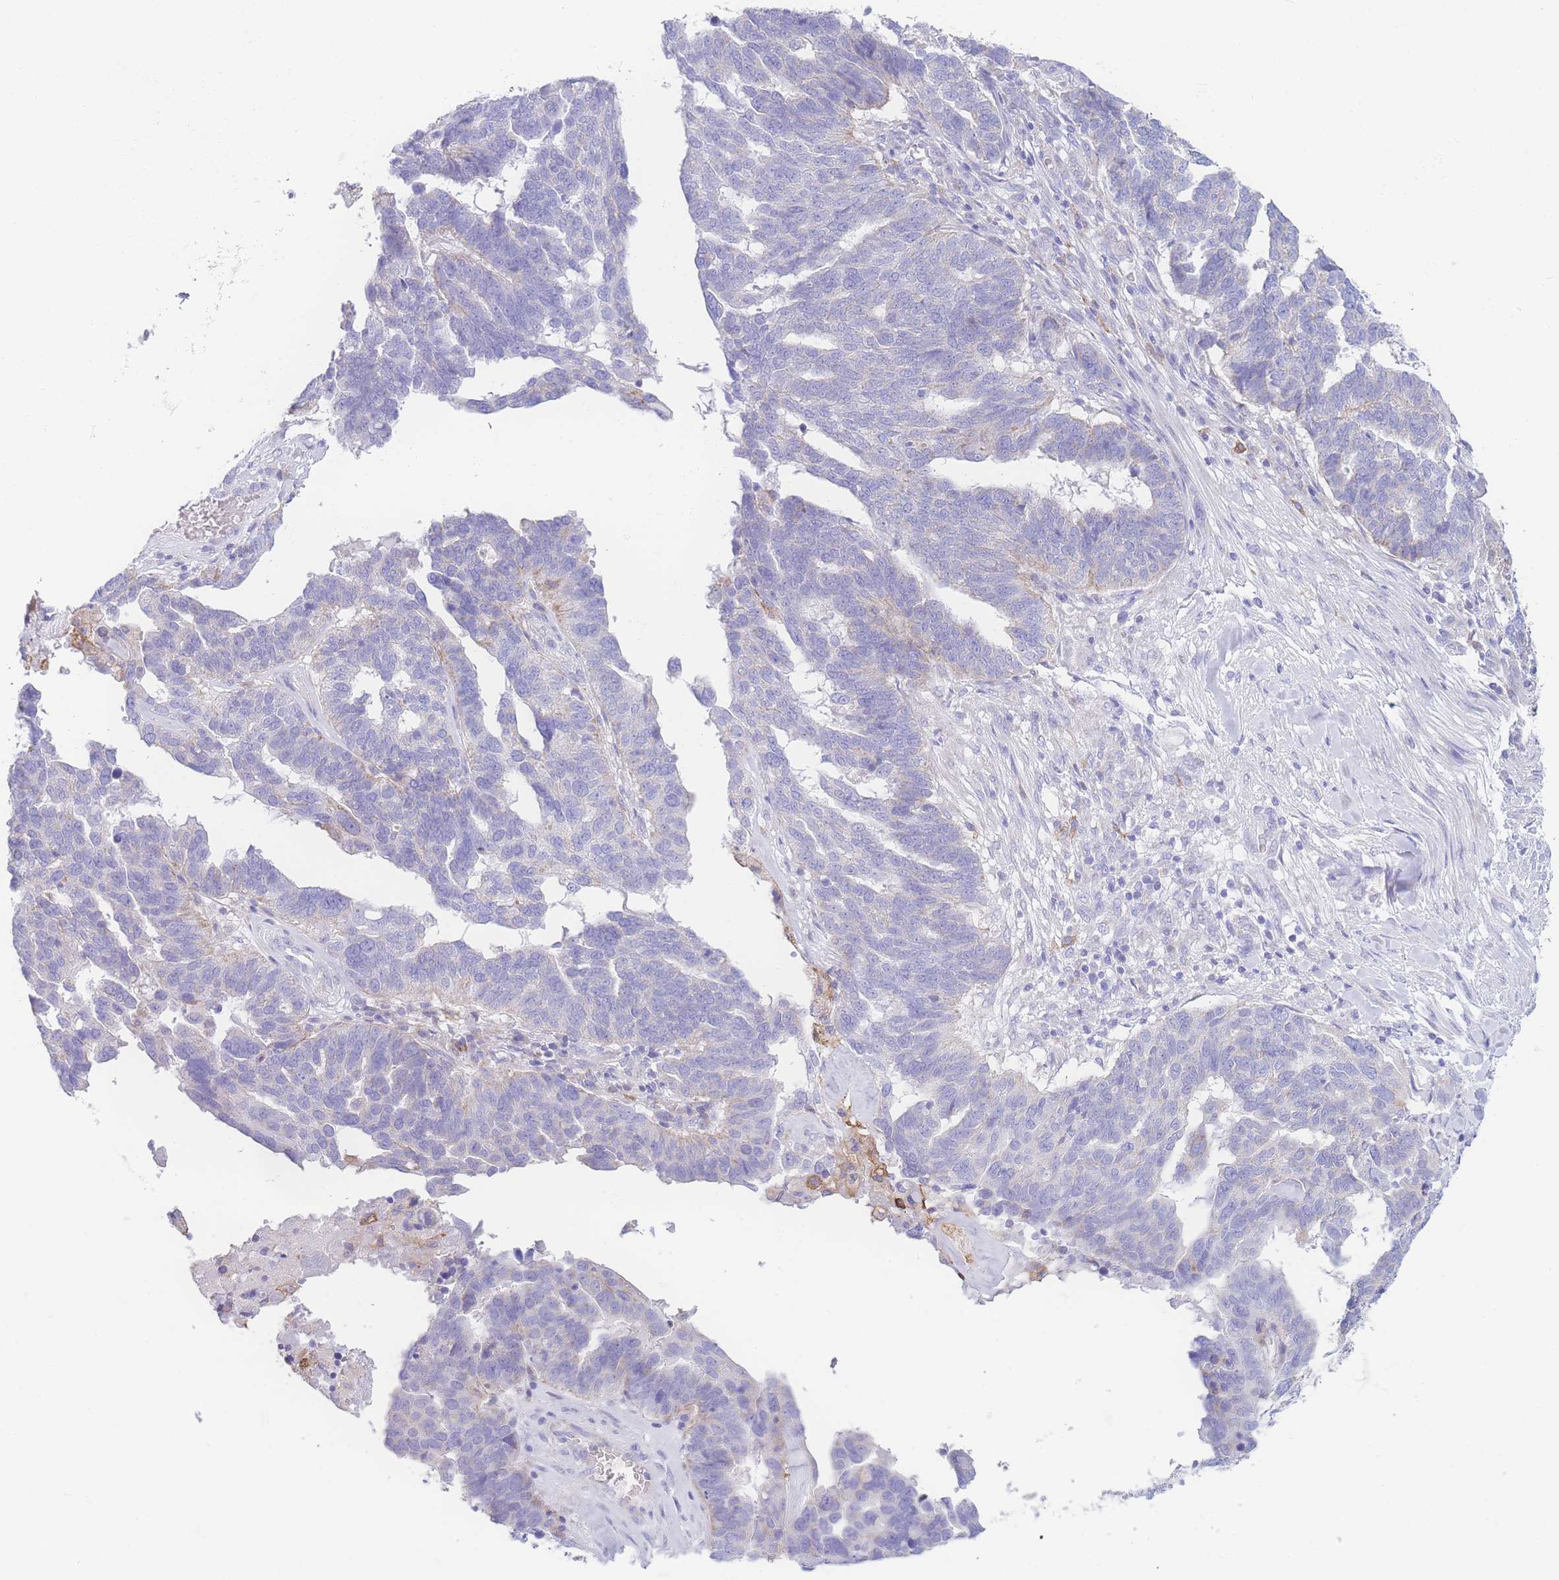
{"staining": {"intensity": "negative", "quantity": "none", "location": "none"}, "tissue": "ovarian cancer", "cell_type": "Tumor cells", "image_type": "cancer", "snomed": [{"axis": "morphology", "description": "Cystadenocarcinoma, serous, NOS"}, {"axis": "topography", "description": "Ovary"}], "caption": "DAB immunohistochemical staining of human ovarian cancer displays no significant positivity in tumor cells. (DAB (3,3'-diaminobenzidine) immunohistochemistry, high magnification).", "gene": "NBEAL1", "patient": {"sex": "female", "age": 59}}